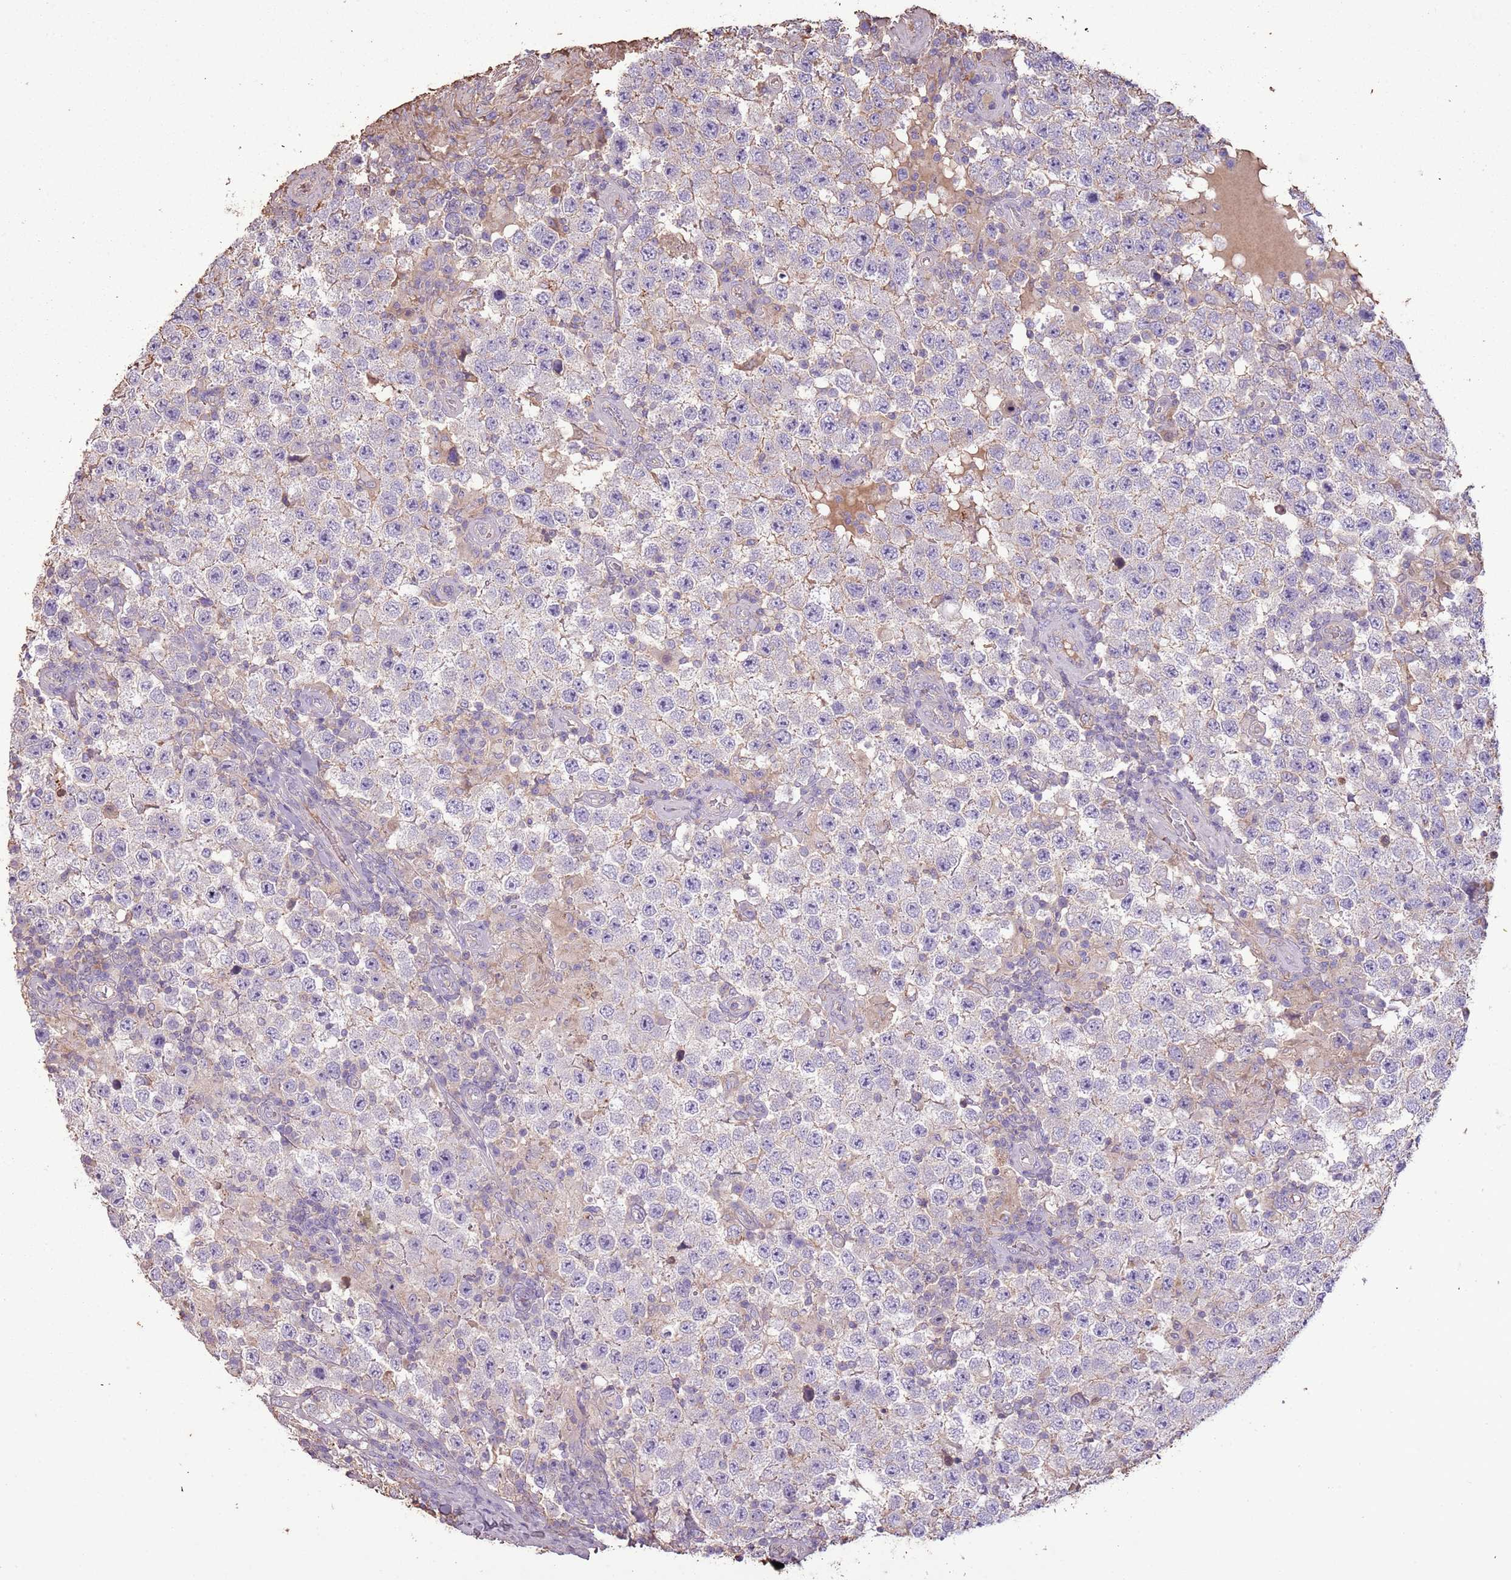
{"staining": {"intensity": "weak", "quantity": "<25%", "location": "cytoplasmic/membranous"}, "tissue": "testis cancer", "cell_type": "Tumor cells", "image_type": "cancer", "snomed": [{"axis": "morphology", "description": "Normal tissue, NOS"}, {"axis": "morphology", "description": "Urothelial carcinoma, High grade"}, {"axis": "morphology", "description": "Seminoma, NOS"}, {"axis": "morphology", "description": "Carcinoma, Embryonal, NOS"}, {"axis": "topography", "description": "Urinary bladder"}, {"axis": "topography", "description": "Testis"}], "caption": "Micrograph shows no significant protein positivity in tumor cells of testis embryonal carcinoma. (Stains: DAB (3,3'-diaminobenzidine) immunohistochemistry with hematoxylin counter stain, Microscopy: brightfield microscopy at high magnification).", "gene": "FECH", "patient": {"sex": "male", "age": 41}}